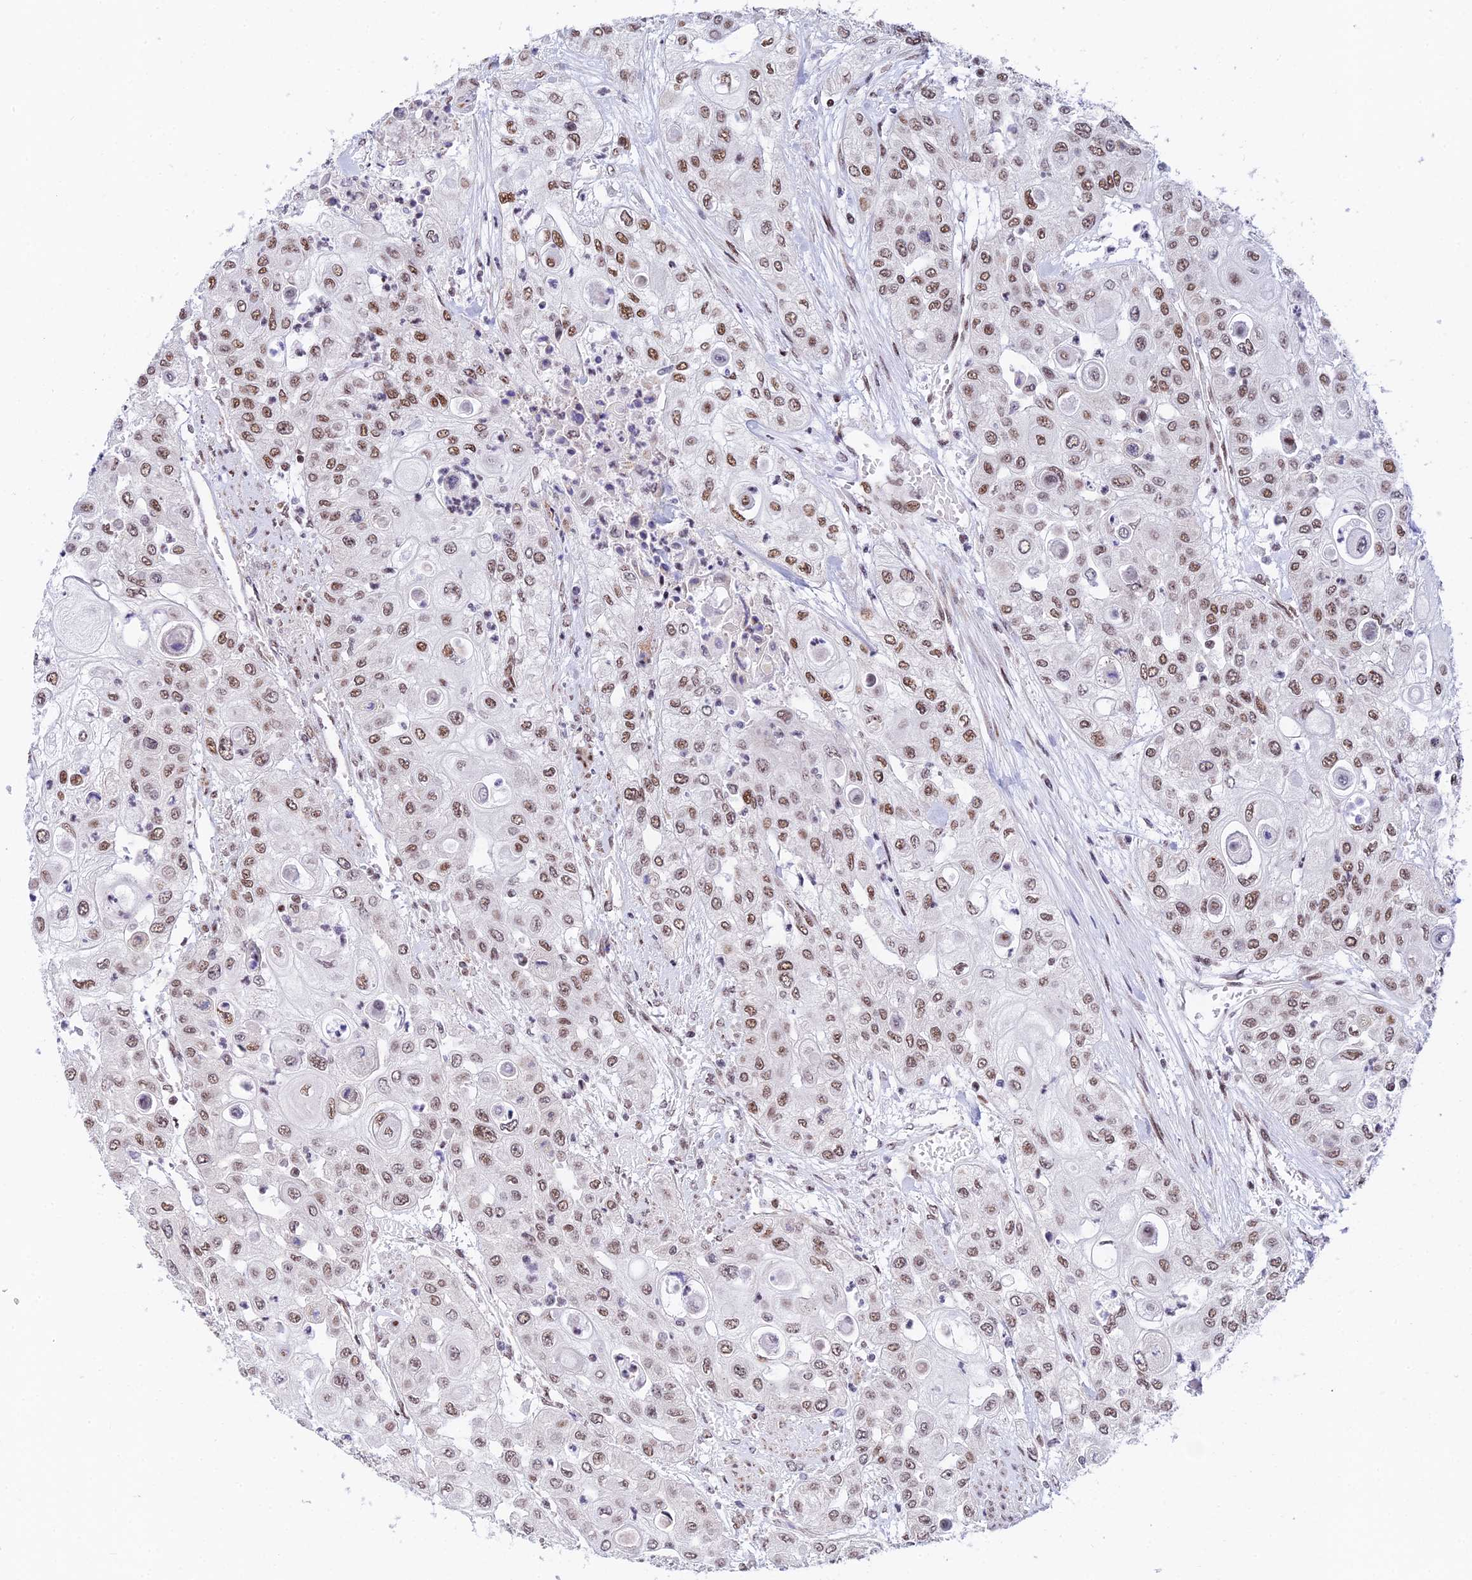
{"staining": {"intensity": "moderate", "quantity": ">75%", "location": "nuclear"}, "tissue": "urothelial cancer", "cell_type": "Tumor cells", "image_type": "cancer", "snomed": [{"axis": "morphology", "description": "Urothelial carcinoma, High grade"}, {"axis": "topography", "description": "Urinary bladder"}], "caption": "Urothelial cancer stained with a protein marker reveals moderate staining in tumor cells.", "gene": "USP22", "patient": {"sex": "female", "age": 79}}